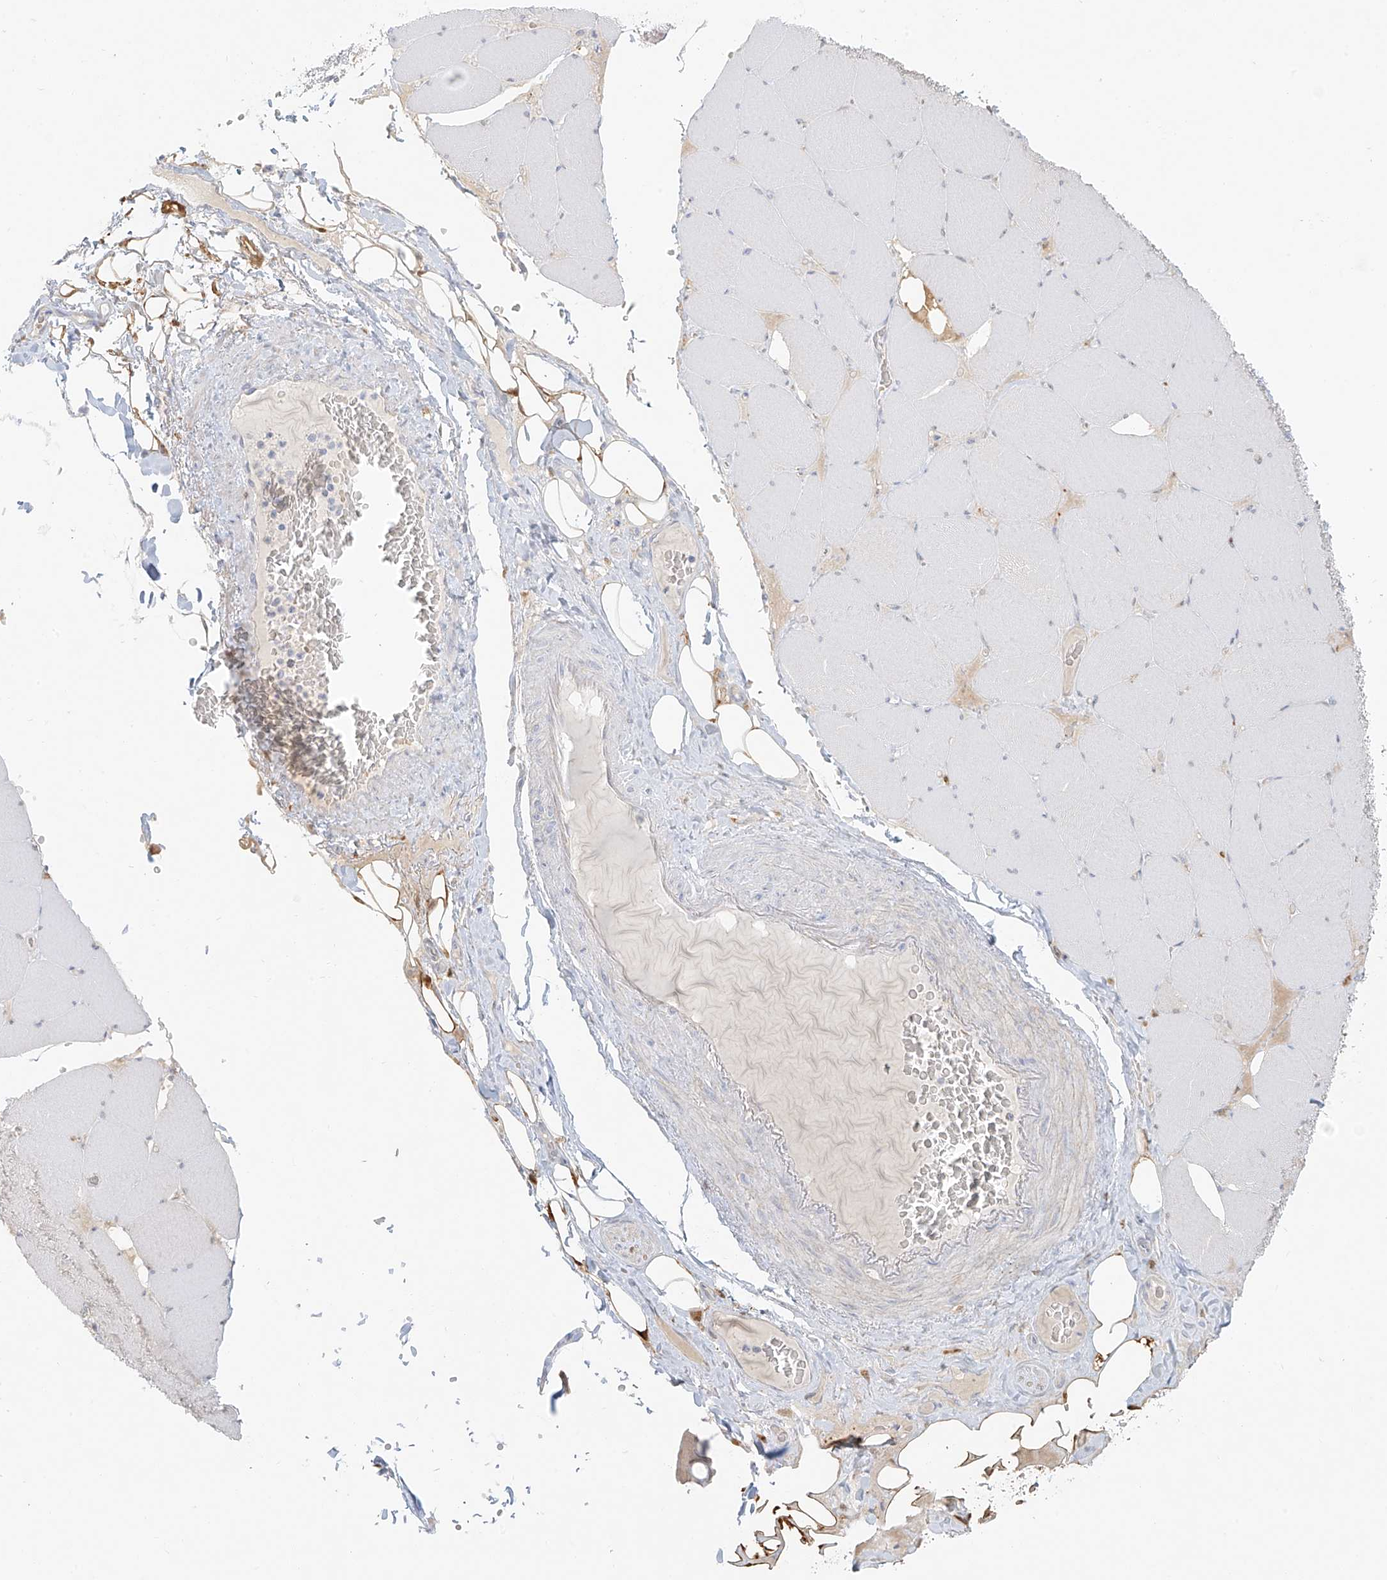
{"staining": {"intensity": "moderate", "quantity": "<25%", "location": "cytoplasmic/membranous"}, "tissue": "skeletal muscle", "cell_type": "Myocytes", "image_type": "normal", "snomed": [{"axis": "morphology", "description": "Normal tissue, NOS"}, {"axis": "topography", "description": "Skeletal muscle"}, {"axis": "topography", "description": "Head-Neck"}], "caption": "IHC image of unremarkable skeletal muscle stained for a protein (brown), which demonstrates low levels of moderate cytoplasmic/membranous expression in approximately <25% of myocytes.", "gene": "UPK1B", "patient": {"sex": "male", "age": 66}}